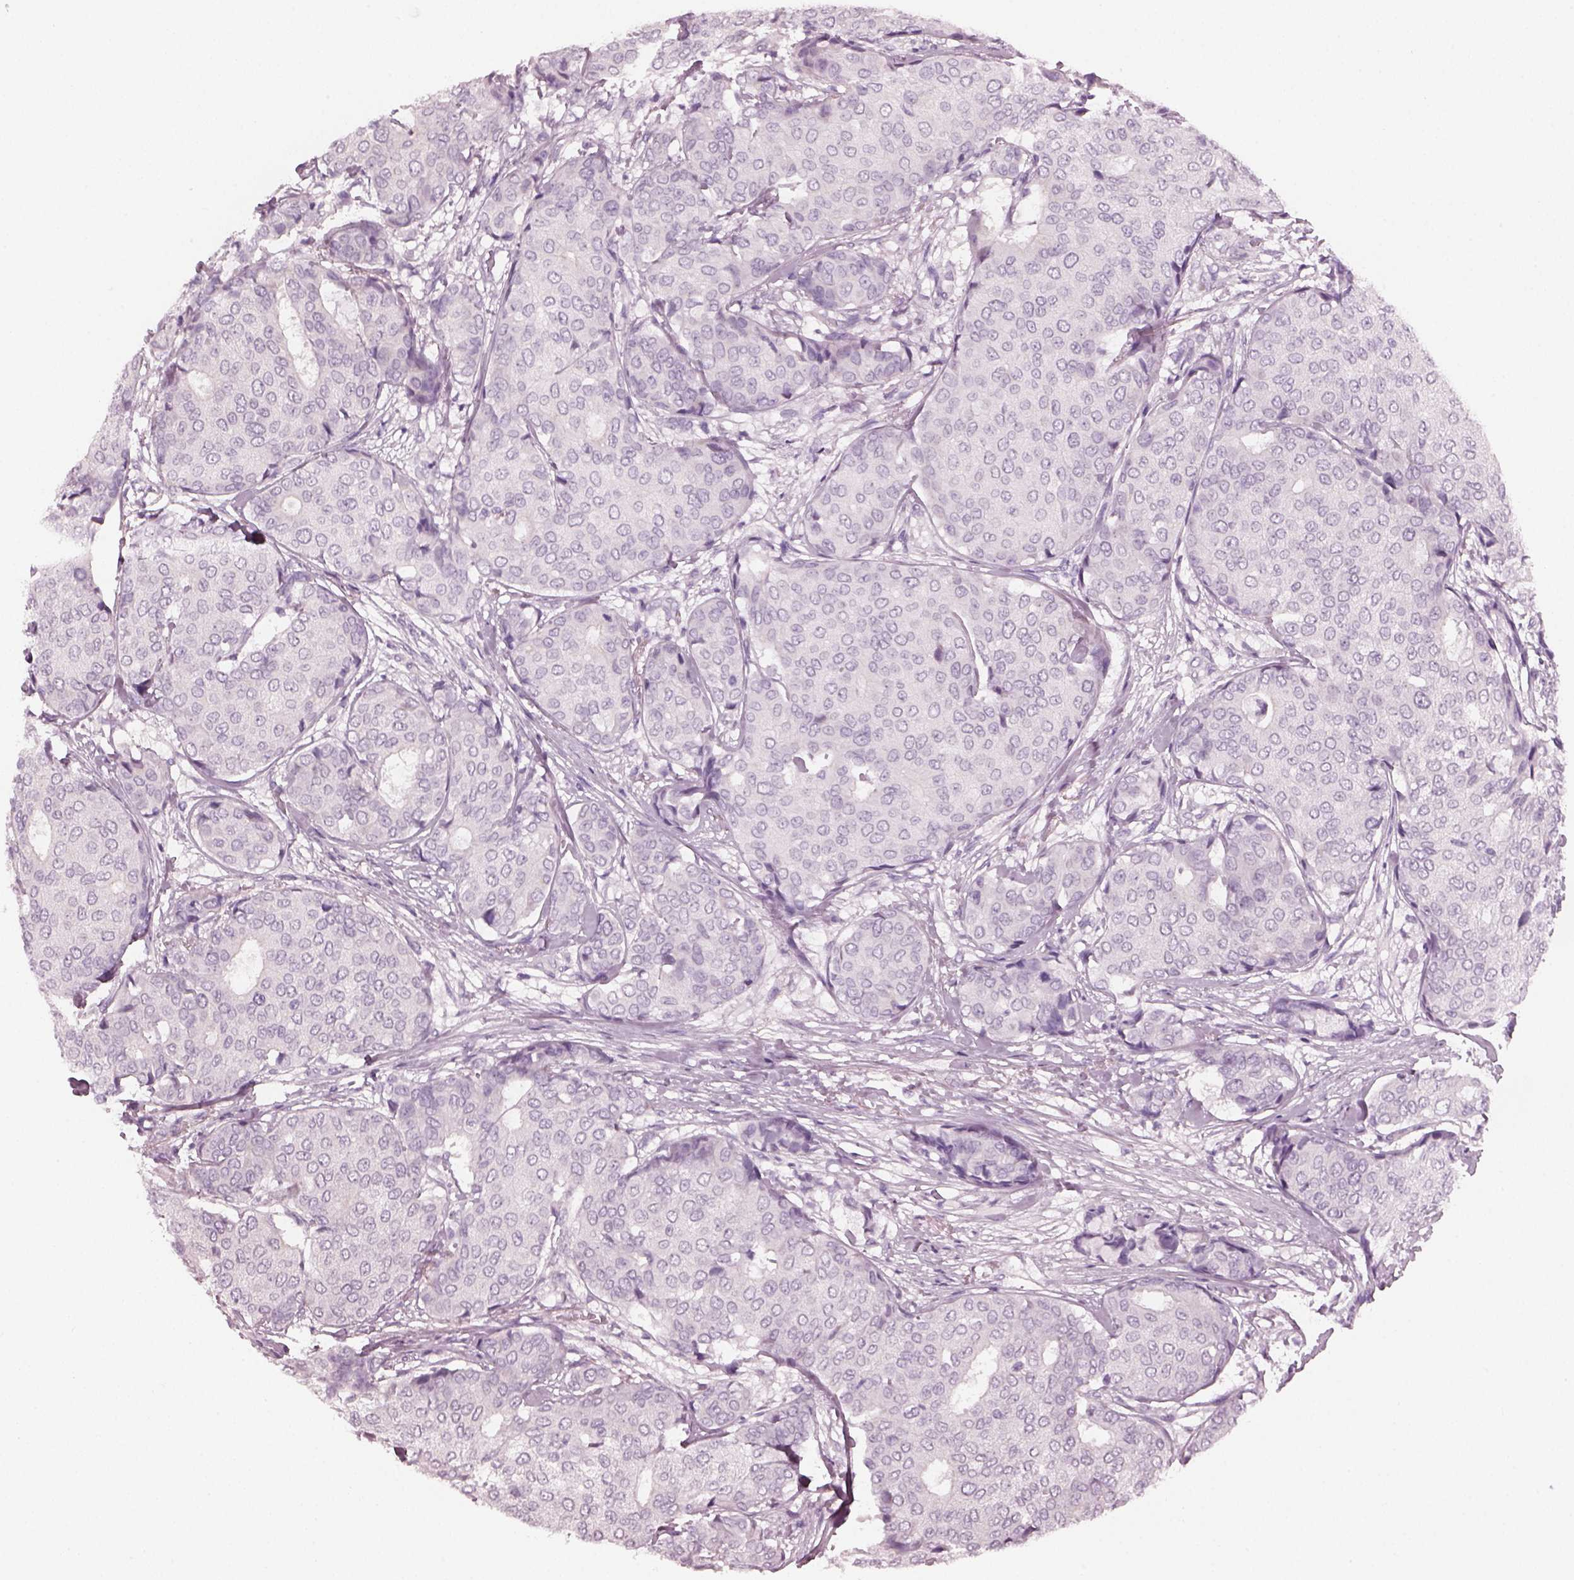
{"staining": {"intensity": "negative", "quantity": "none", "location": "none"}, "tissue": "breast cancer", "cell_type": "Tumor cells", "image_type": "cancer", "snomed": [{"axis": "morphology", "description": "Duct carcinoma"}, {"axis": "topography", "description": "Breast"}], "caption": "Immunohistochemistry (IHC) of breast cancer (intraductal carcinoma) reveals no staining in tumor cells. (DAB IHC, high magnification).", "gene": "PDC", "patient": {"sex": "female", "age": 75}}